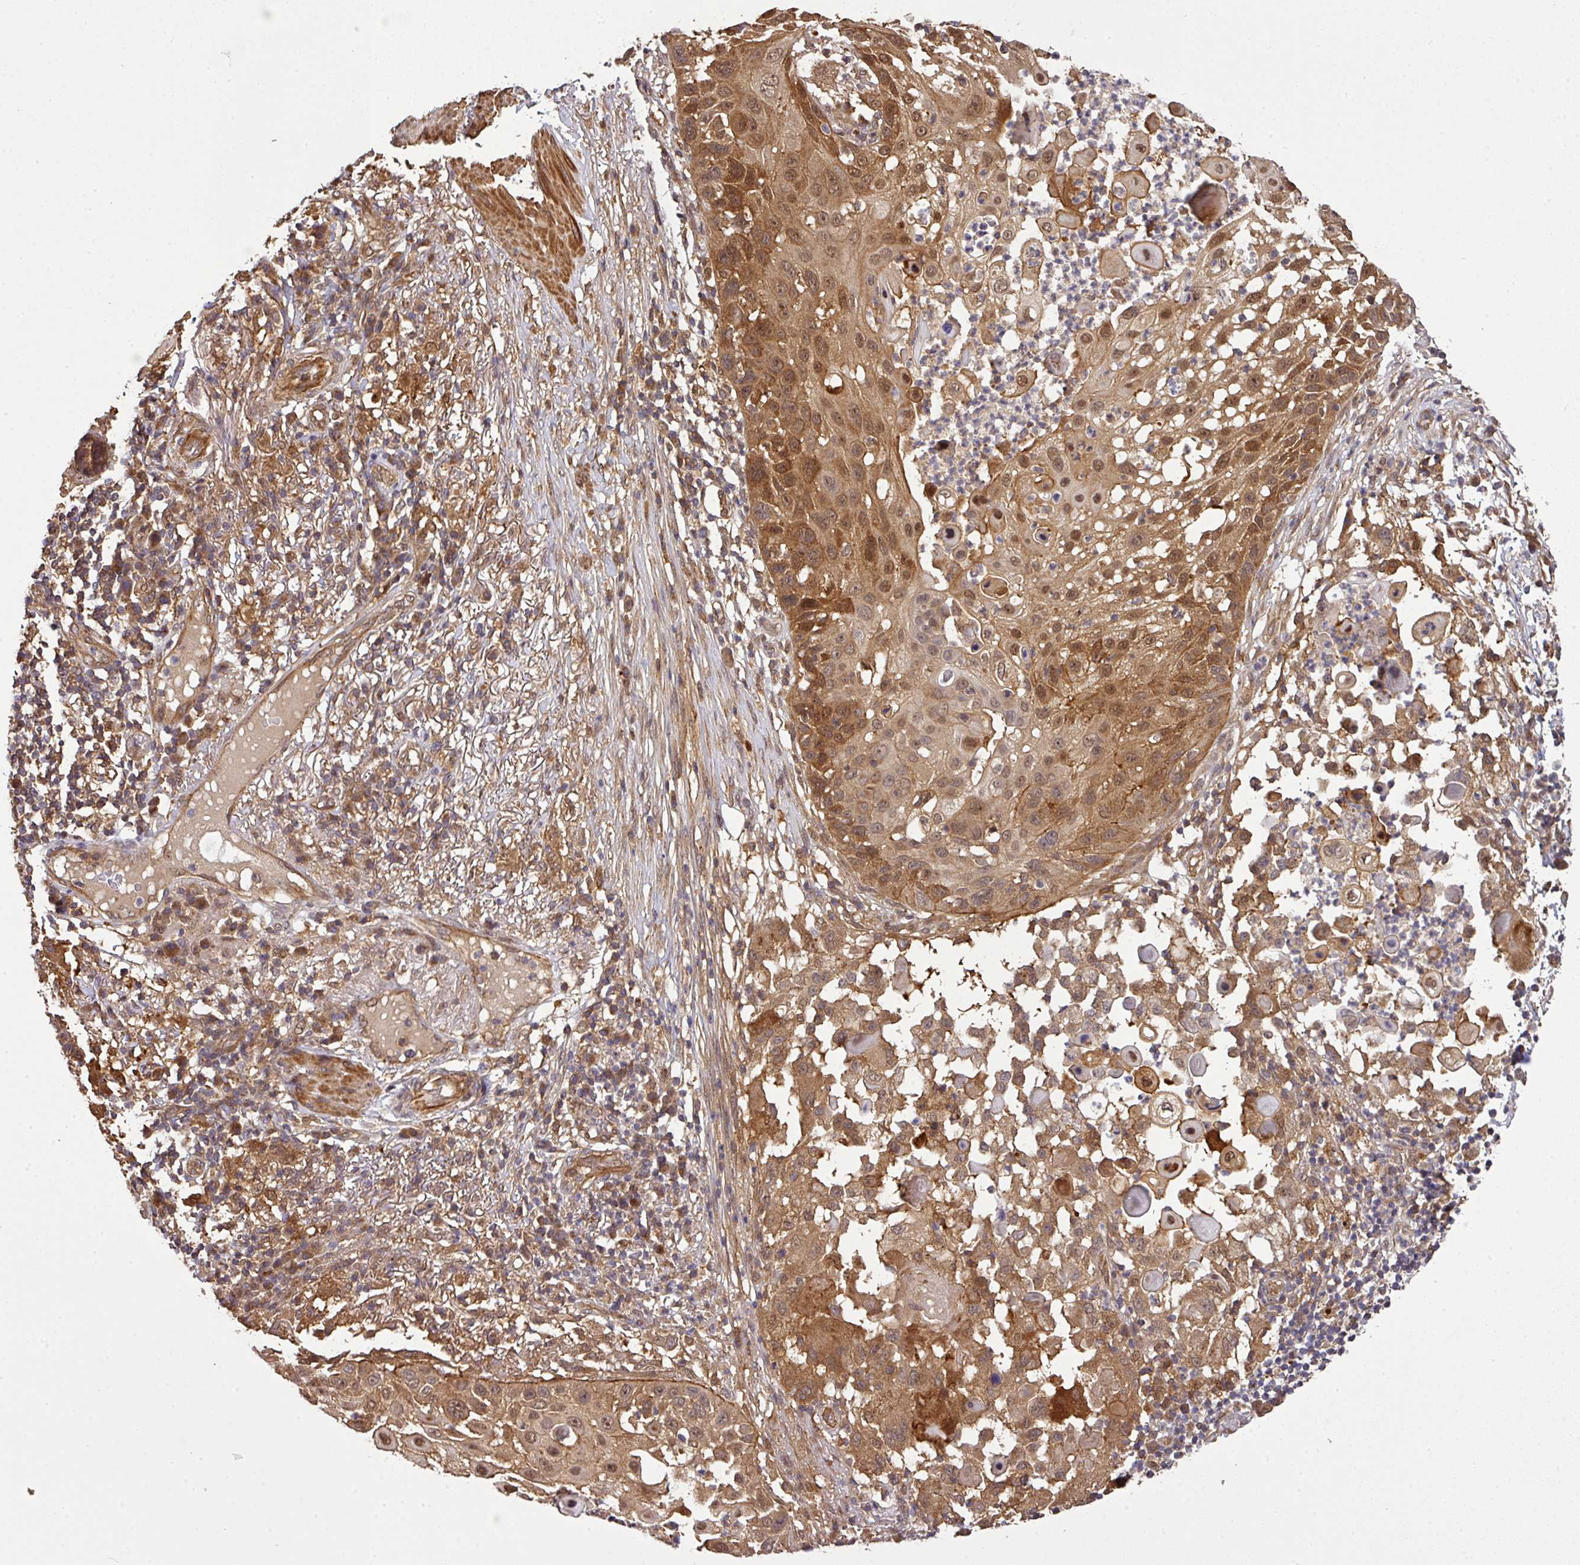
{"staining": {"intensity": "moderate", "quantity": ">75%", "location": "cytoplasmic/membranous,nuclear"}, "tissue": "skin cancer", "cell_type": "Tumor cells", "image_type": "cancer", "snomed": [{"axis": "morphology", "description": "Squamous cell carcinoma, NOS"}, {"axis": "topography", "description": "Skin"}], "caption": "A micrograph showing moderate cytoplasmic/membranous and nuclear positivity in approximately >75% of tumor cells in skin cancer, as visualized by brown immunohistochemical staining.", "gene": "ARPIN", "patient": {"sex": "female", "age": 44}}